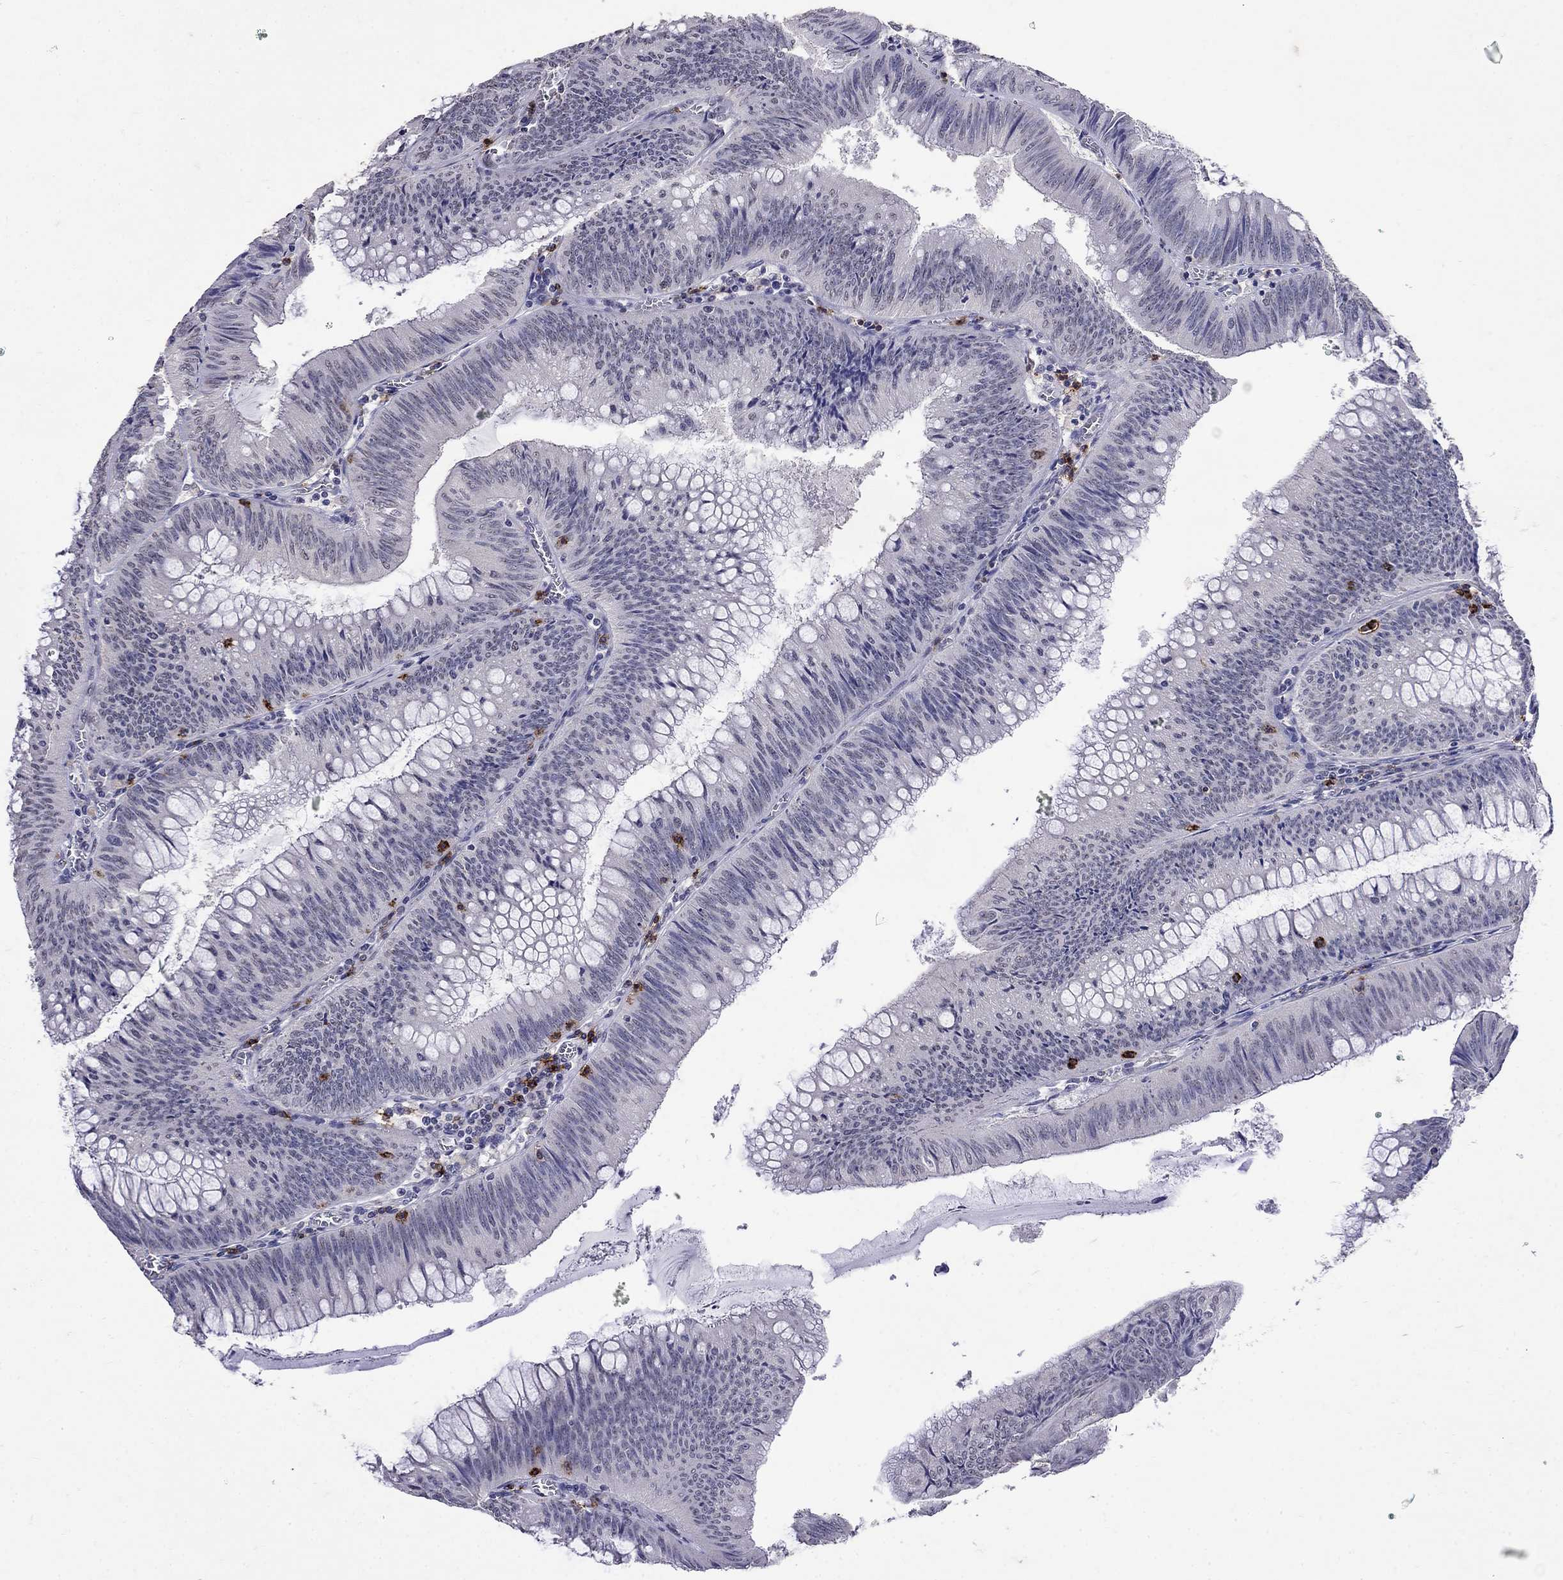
{"staining": {"intensity": "negative", "quantity": "none", "location": "none"}, "tissue": "colorectal cancer", "cell_type": "Tumor cells", "image_type": "cancer", "snomed": [{"axis": "morphology", "description": "Adenocarcinoma, NOS"}, {"axis": "topography", "description": "Rectum"}], "caption": "Immunohistochemical staining of human colorectal adenocarcinoma shows no significant positivity in tumor cells.", "gene": "CD8B", "patient": {"sex": "female", "age": 72}}